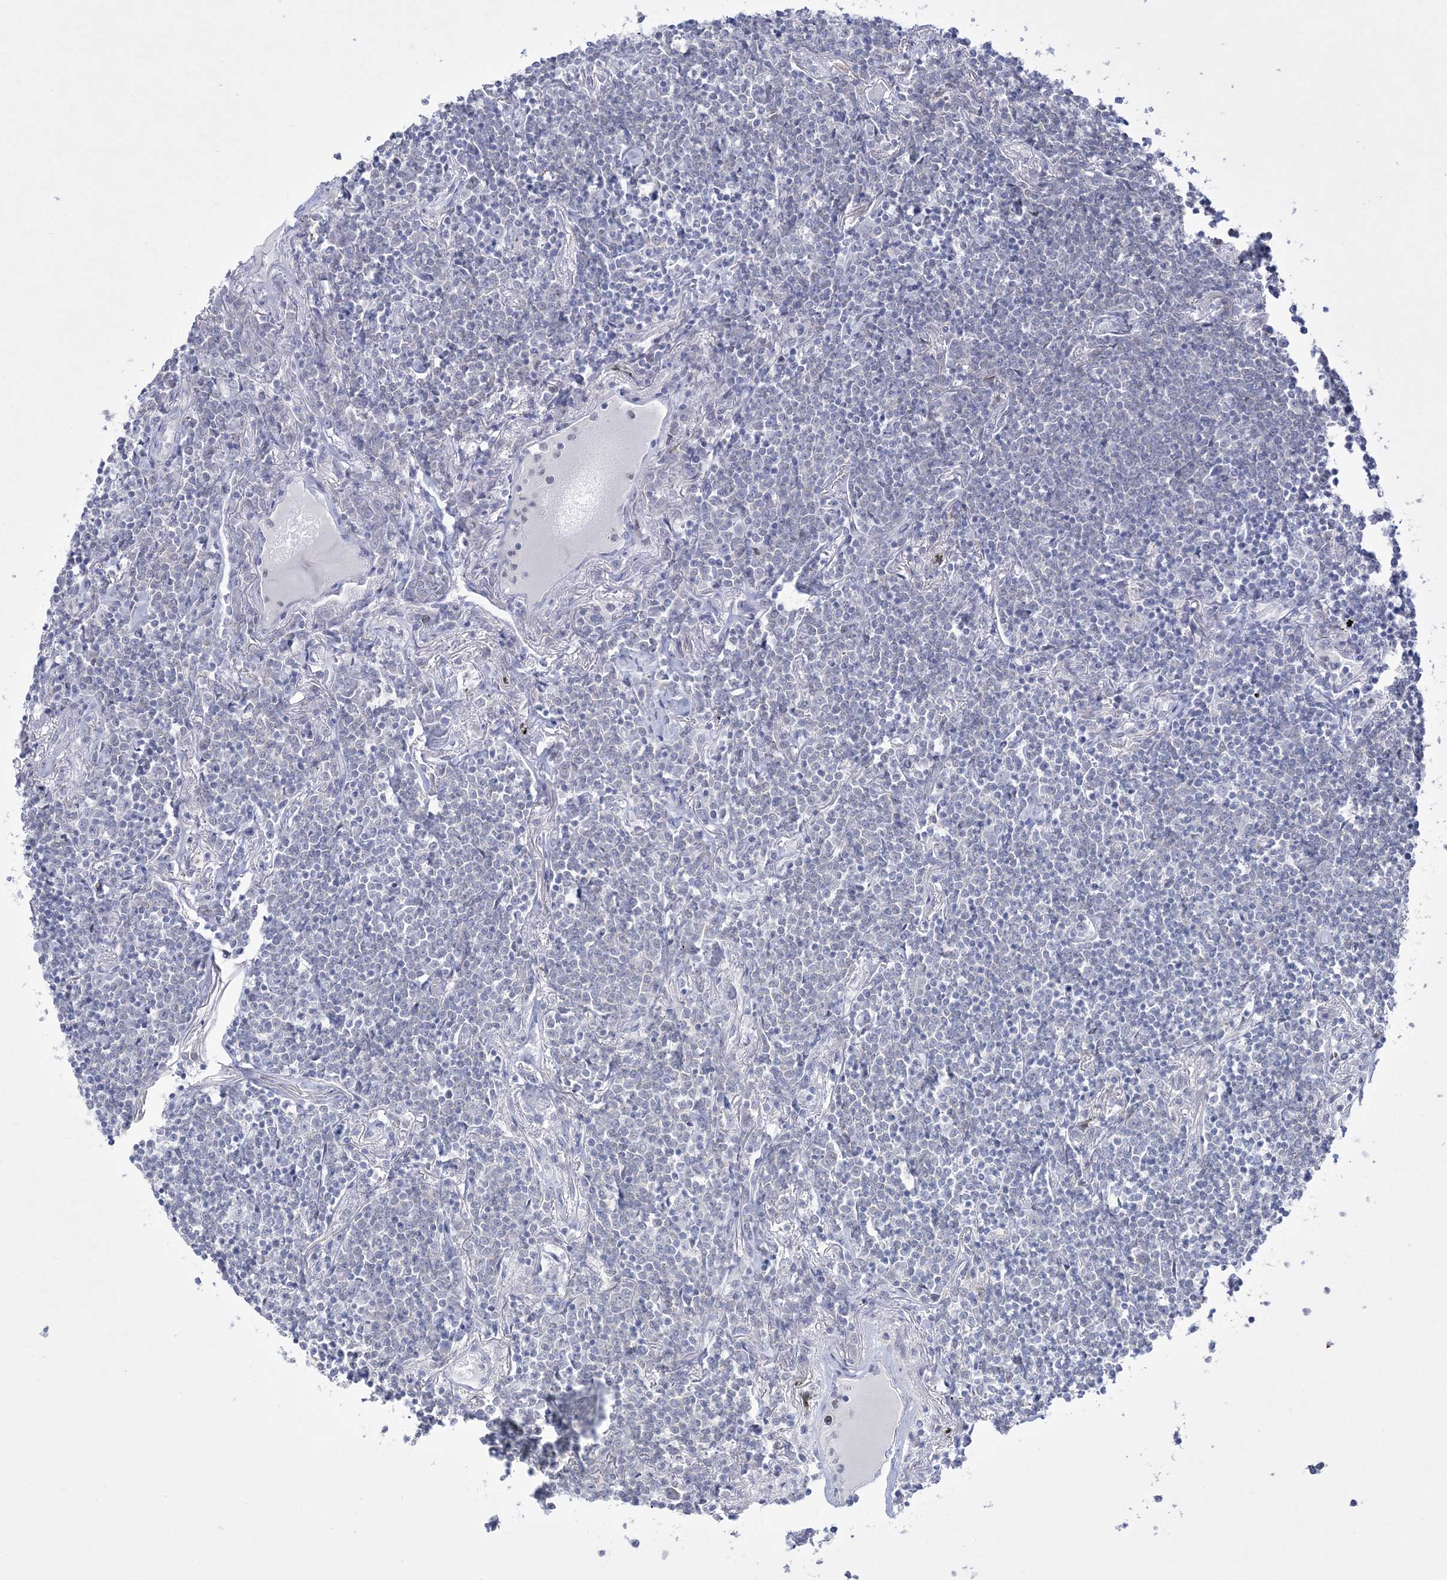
{"staining": {"intensity": "negative", "quantity": "none", "location": "none"}, "tissue": "lymphoma", "cell_type": "Tumor cells", "image_type": "cancer", "snomed": [{"axis": "morphology", "description": "Malignant lymphoma, non-Hodgkin's type, Low grade"}, {"axis": "topography", "description": "Lung"}], "caption": "IHC histopathology image of low-grade malignant lymphoma, non-Hodgkin's type stained for a protein (brown), which reveals no expression in tumor cells.", "gene": "WDR27", "patient": {"sex": "female", "age": 71}}